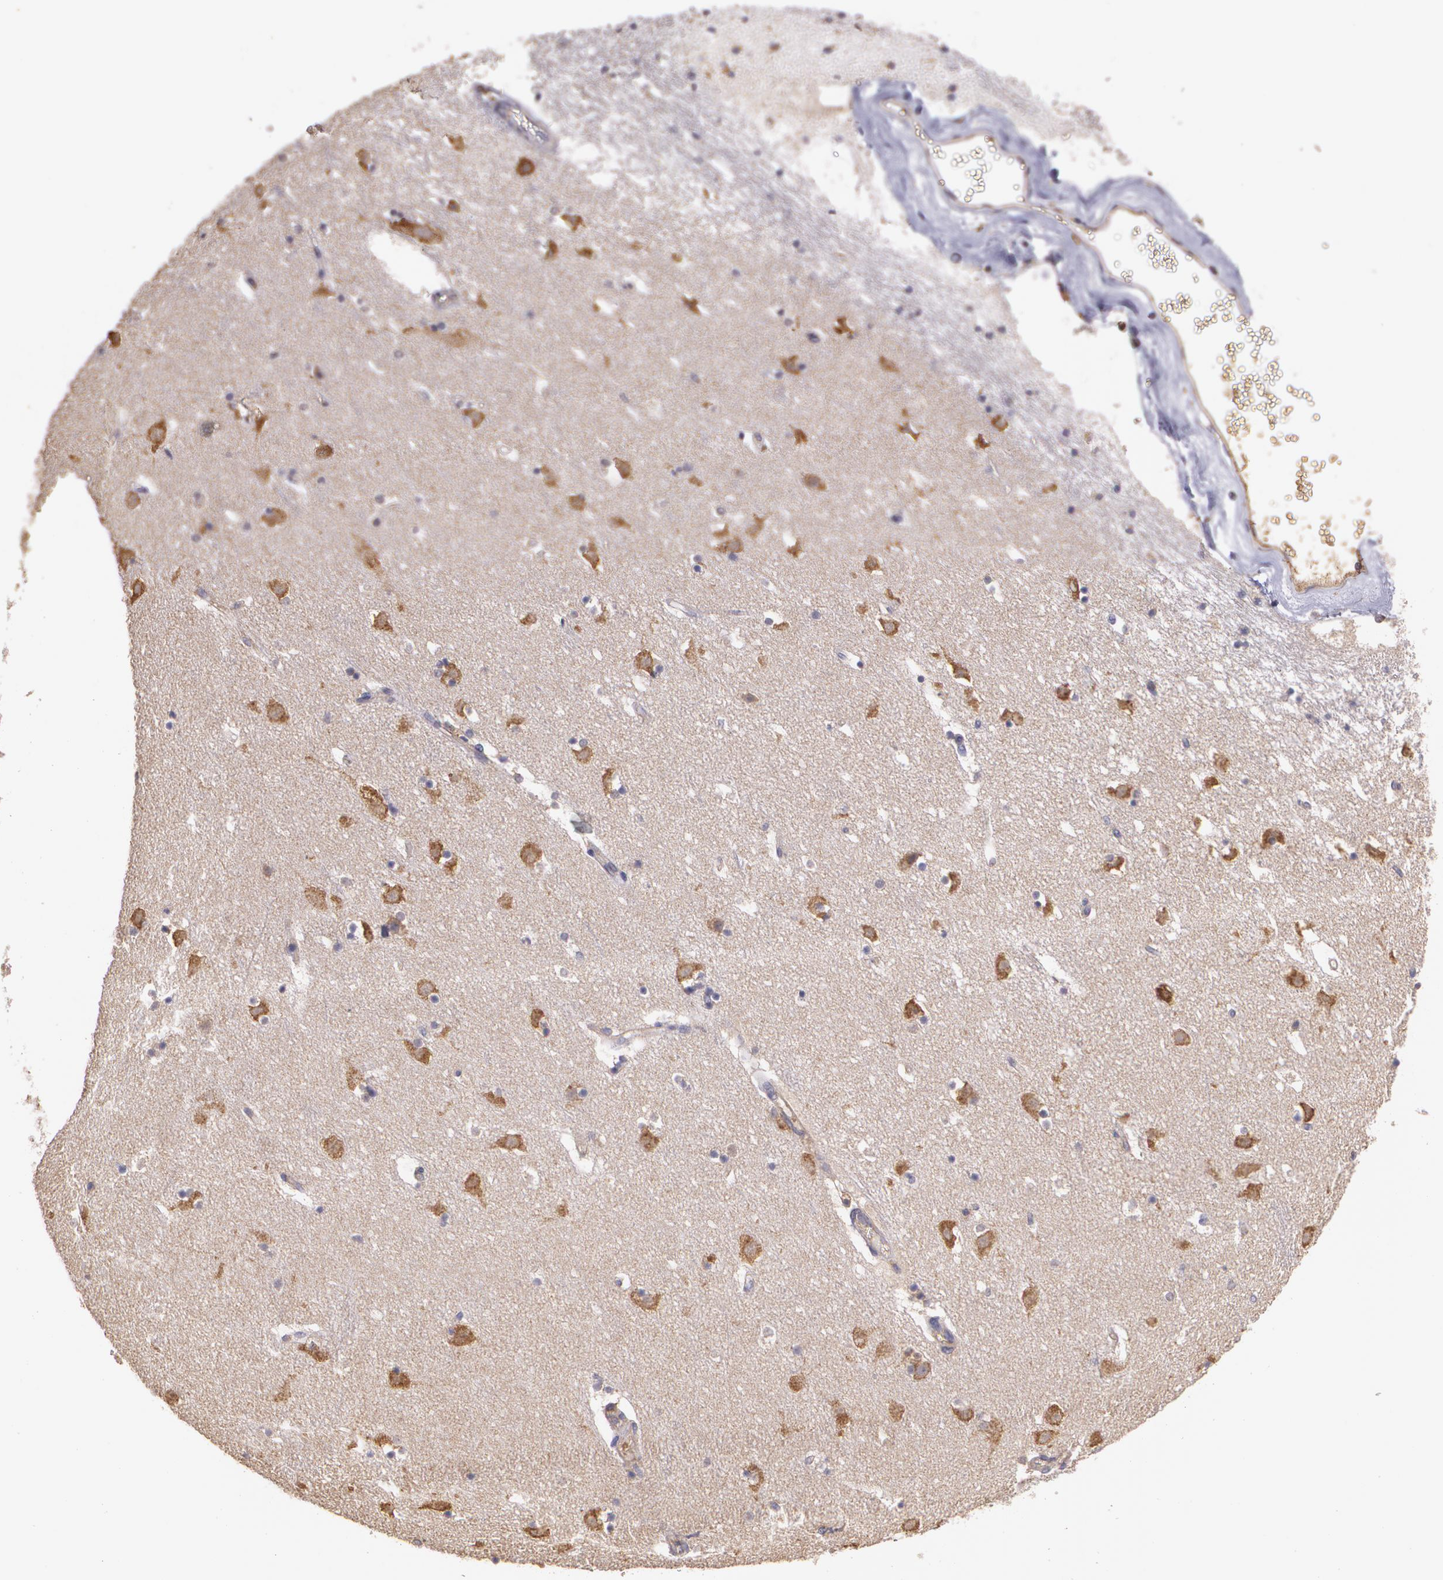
{"staining": {"intensity": "negative", "quantity": "none", "location": "none"}, "tissue": "caudate", "cell_type": "Glial cells", "image_type": "normal", "snomed": [{"axis": "morphology", "description": "Normal tissue, NOS"}, {"axis": "topography", "description": "Lateral ventricle wall"}], "caption": "Glial cells show no significant expression in unremarkable caudate. The staining is performed using DAB brown chromogen with nuclei counter-stained in using hematoxylin.", "gene": "ECE1", "patient": {"sex": "male", "age": 45}}